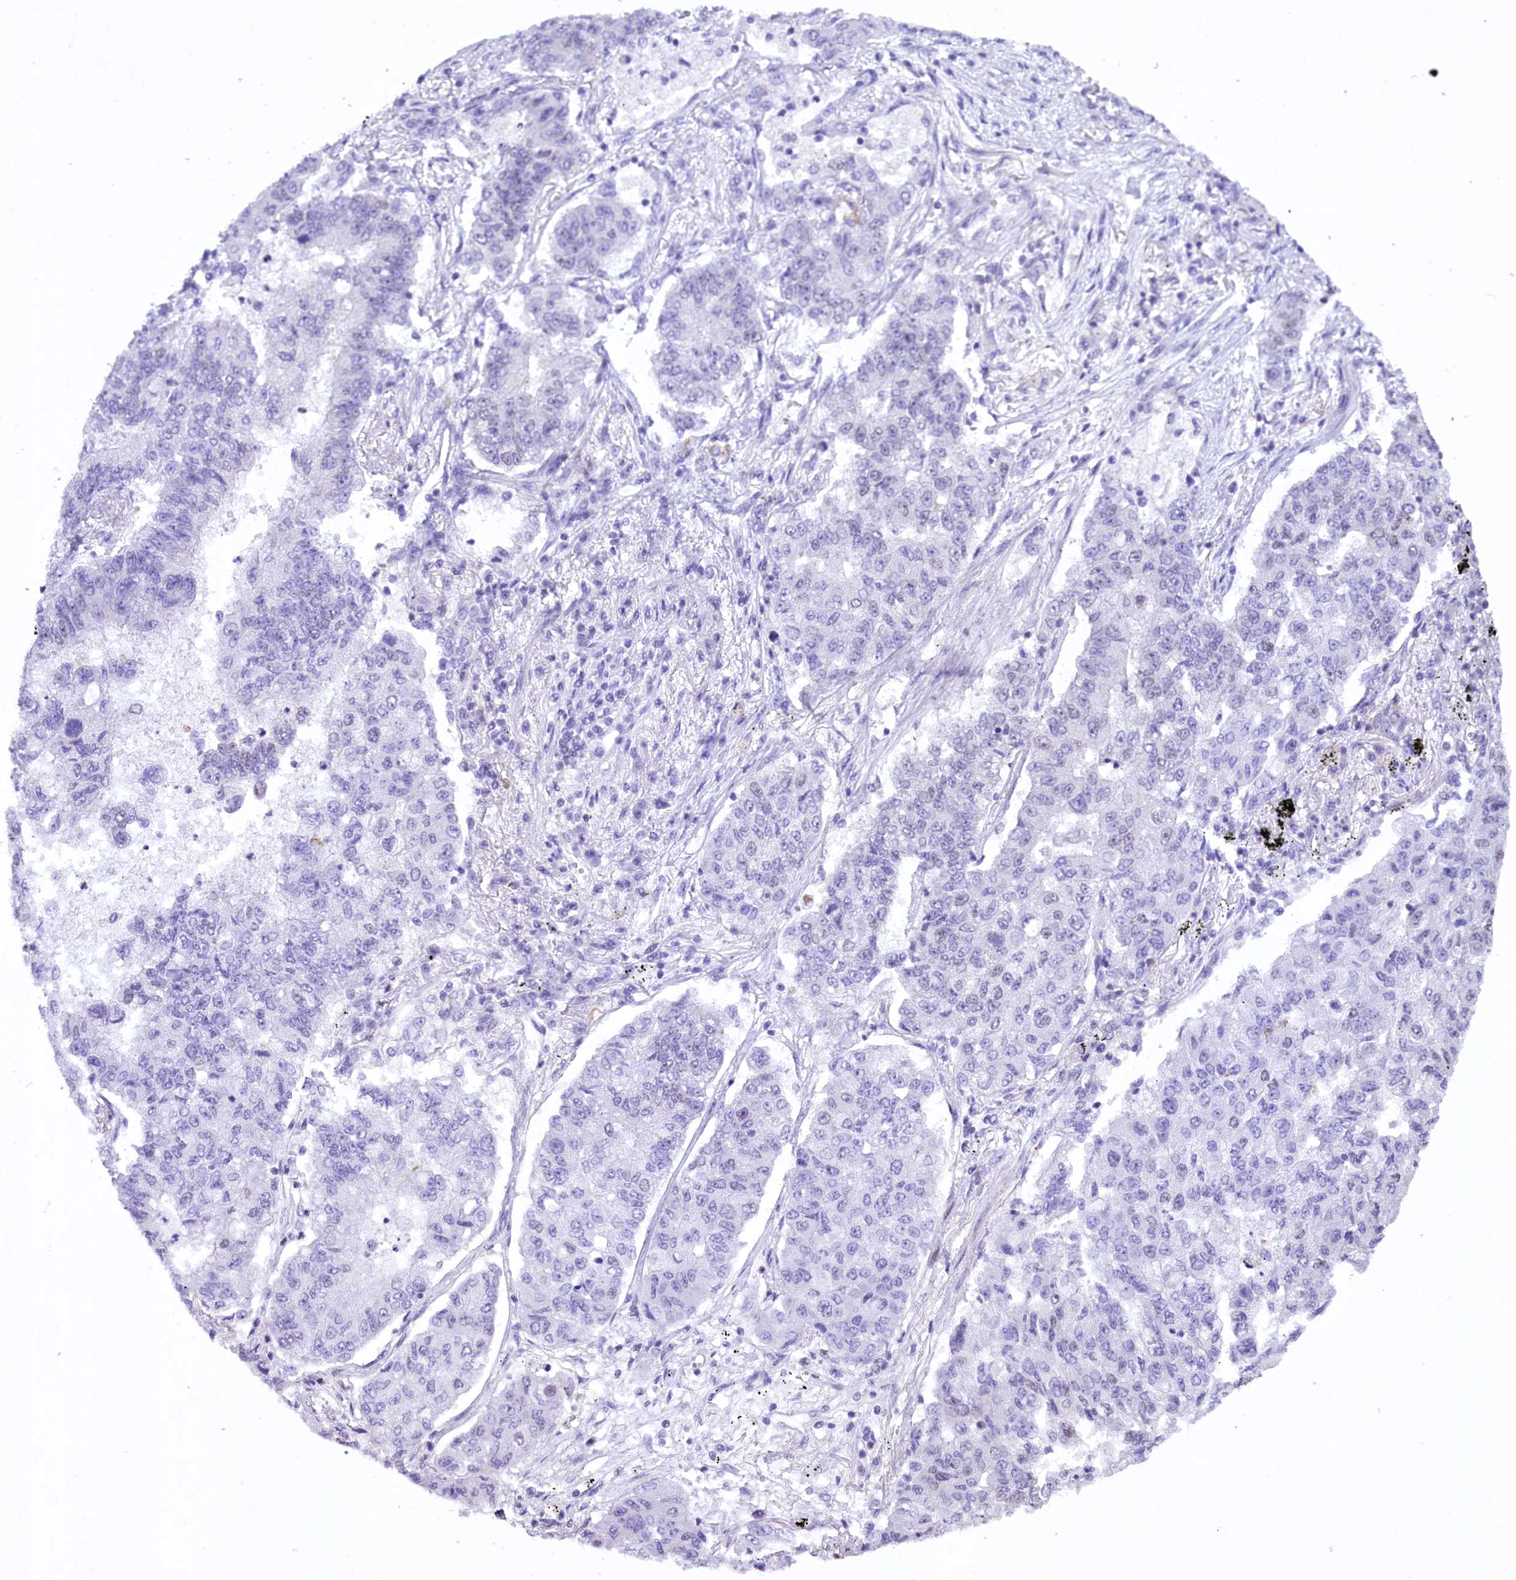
{"staining": {"intensity": "negative", "quantity": "none", "location": "none"}, "tissue": "lung cancer", "cell_type": "Tumor cells", "image_type": "cancer", "snomed": [{"axis": "morphology", "description": "Squamous cell carcinoma, NOS"}, {"axis": "topography", "description": "Lung"}], "caption": "Lung squamous cell carcinoma was stained to show a protein in brown. There is no significant expression in tumor cells.", "gene": "RPS6KB1", "patient": {"sex": "male", "age": 74}}